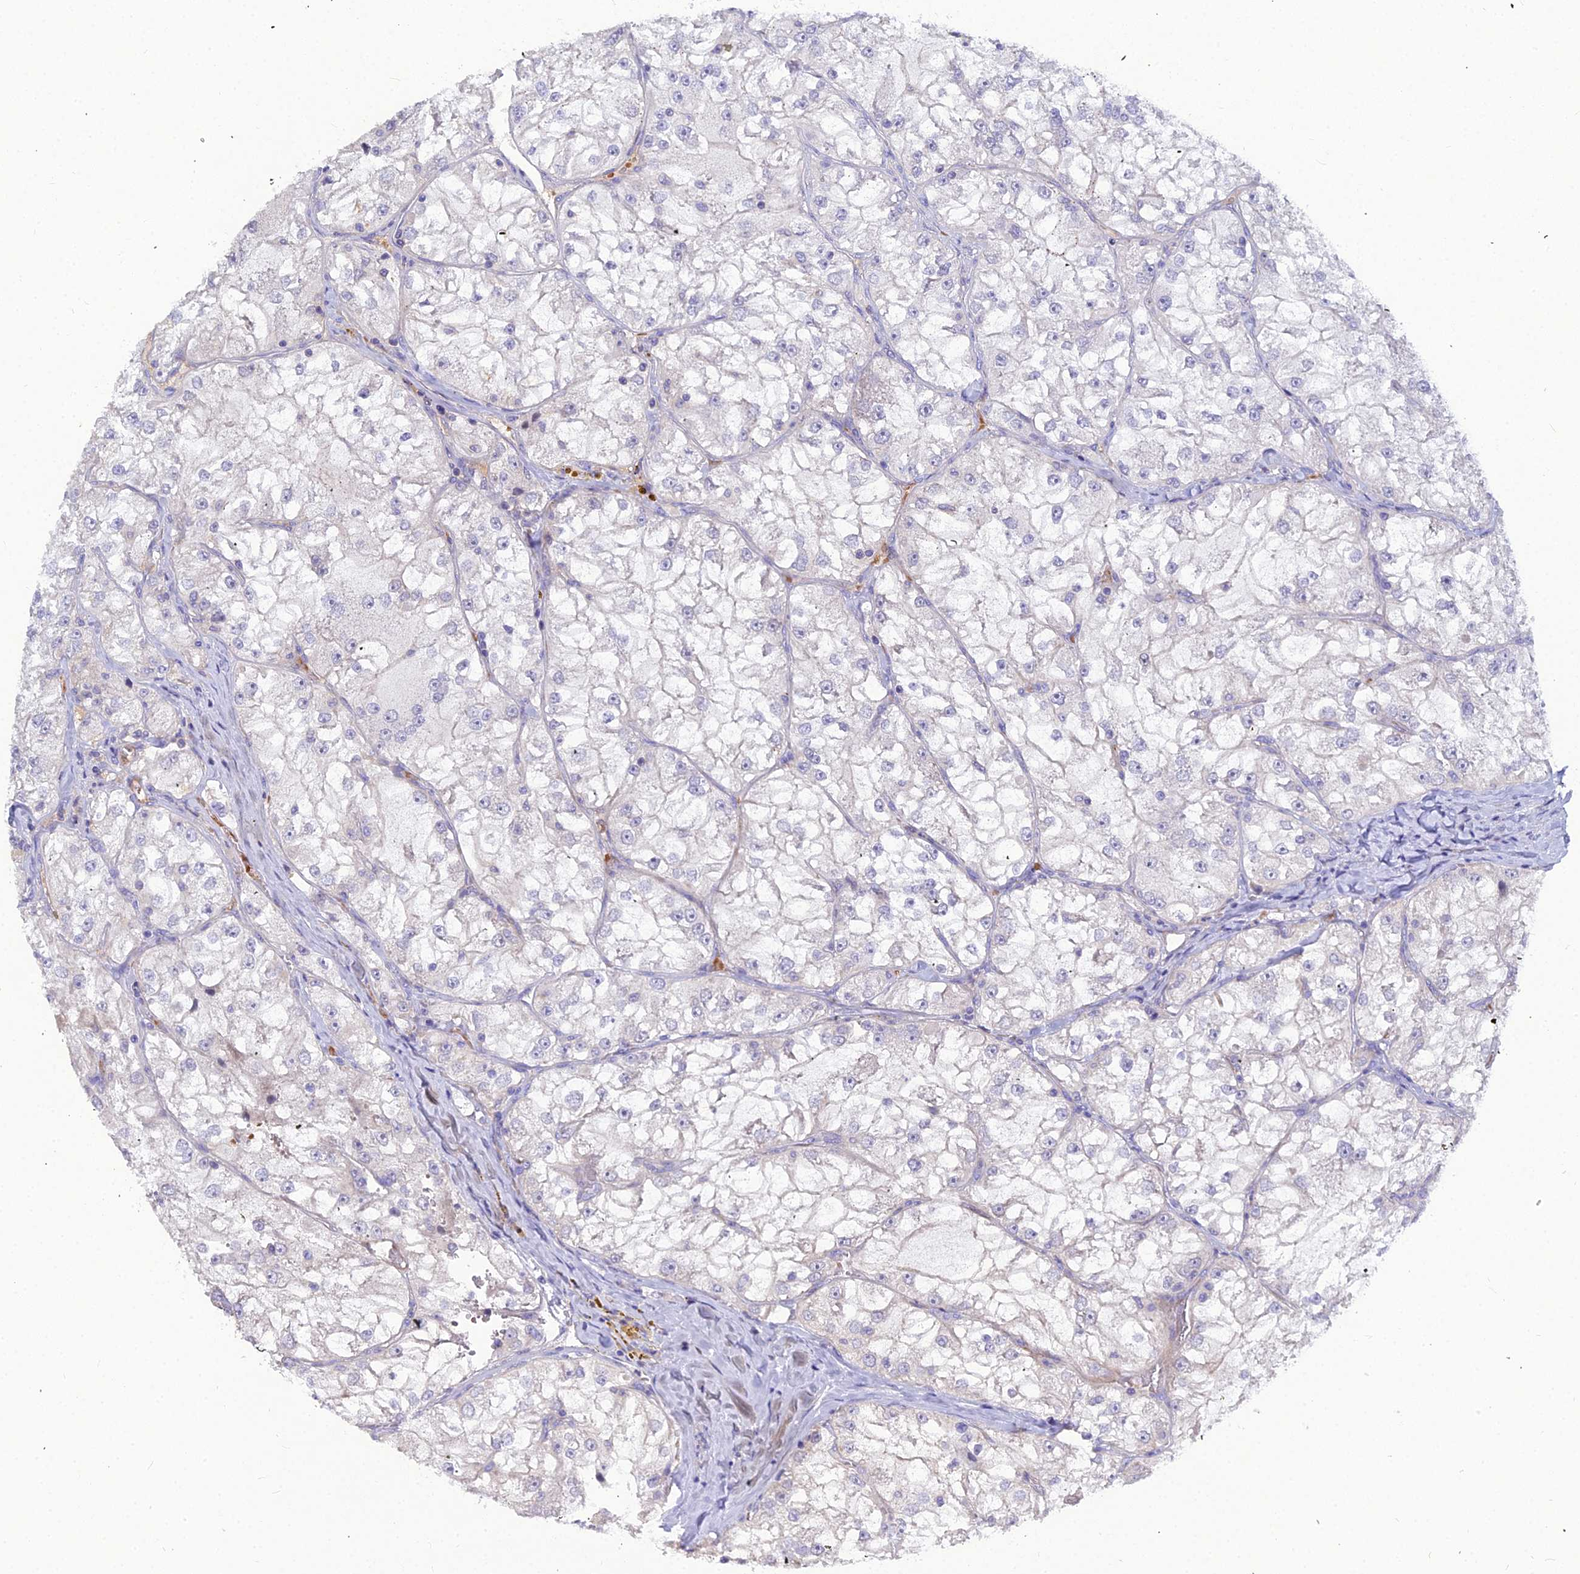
{"staining": {"intensity": "negative", "quantity": "none", "location": "none"}, "tissue": "renal cancer", "cell_type": "Tumor cells", "image_type": "cancer", "snomed": [{"axis": "morphology", "description": "Adenocarcinoma, NOS"}, {"axis": "topography", "description": "Kidney"}], "caption": "Immunohistochemistry (IHC) of human renal cancer (adenocarcinoma) shows no positivity in tumor cells.", "gene": "DMRTA1", "patient": {"sex": "female", "age": 72}}